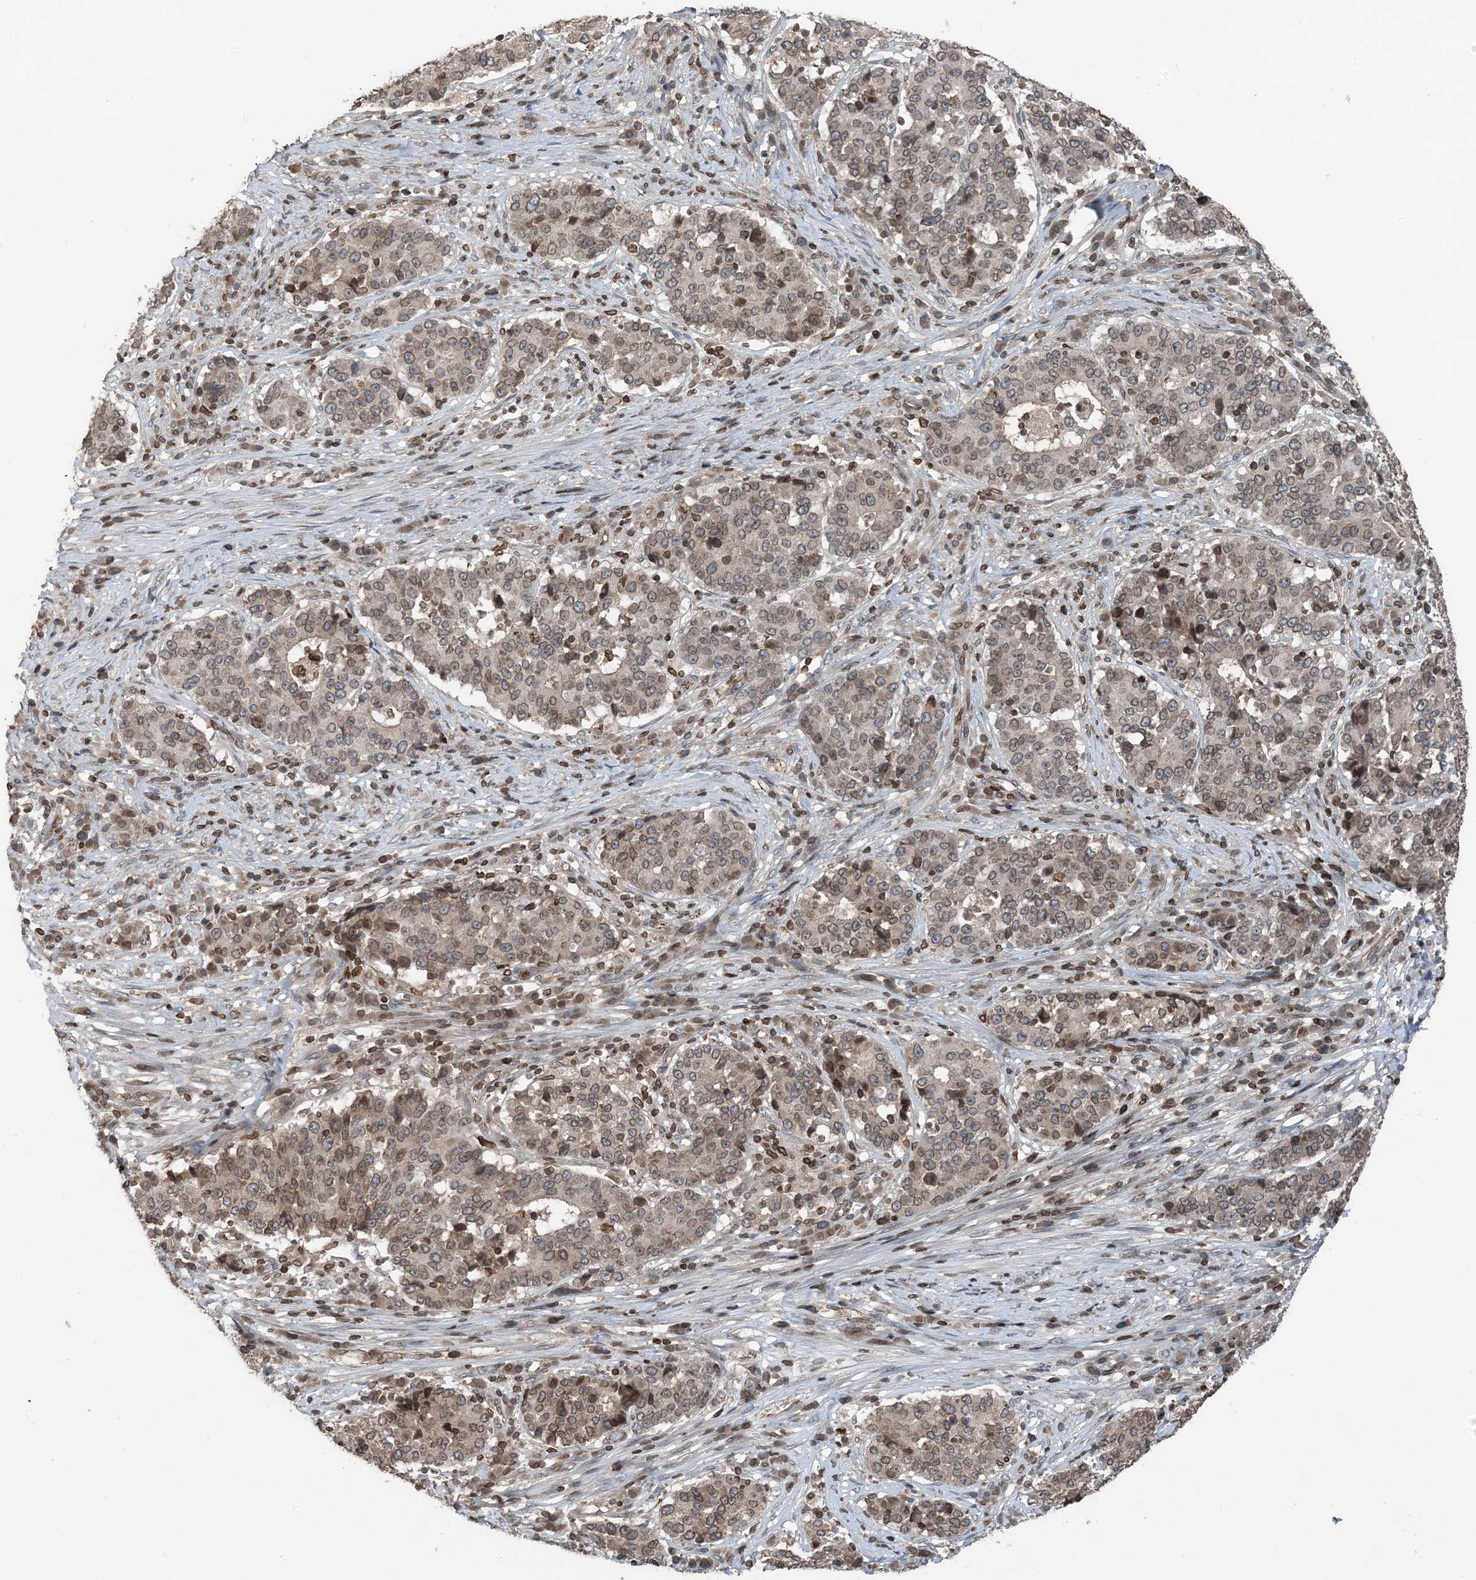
{"staining": {"intensity": "moderate", "quantity": ">75%", "location": "cytoplasmic/membranous,nuclear"}, "tissue": "stomach cancer", "cell_type": "Tumor cells", "image_type": "cancer", "snomed": [{"axis": "morphology", "description": "Adenocarcinoma, NOS"}, {"axis": "topography", "description": "Stomach"}], "caption": "Stomach cancer stained with a protein marker demonstrates moderate staining in tumor cells.", "gene": "ZFAND2B", "patient": {"sex": "male", "age": 59}}